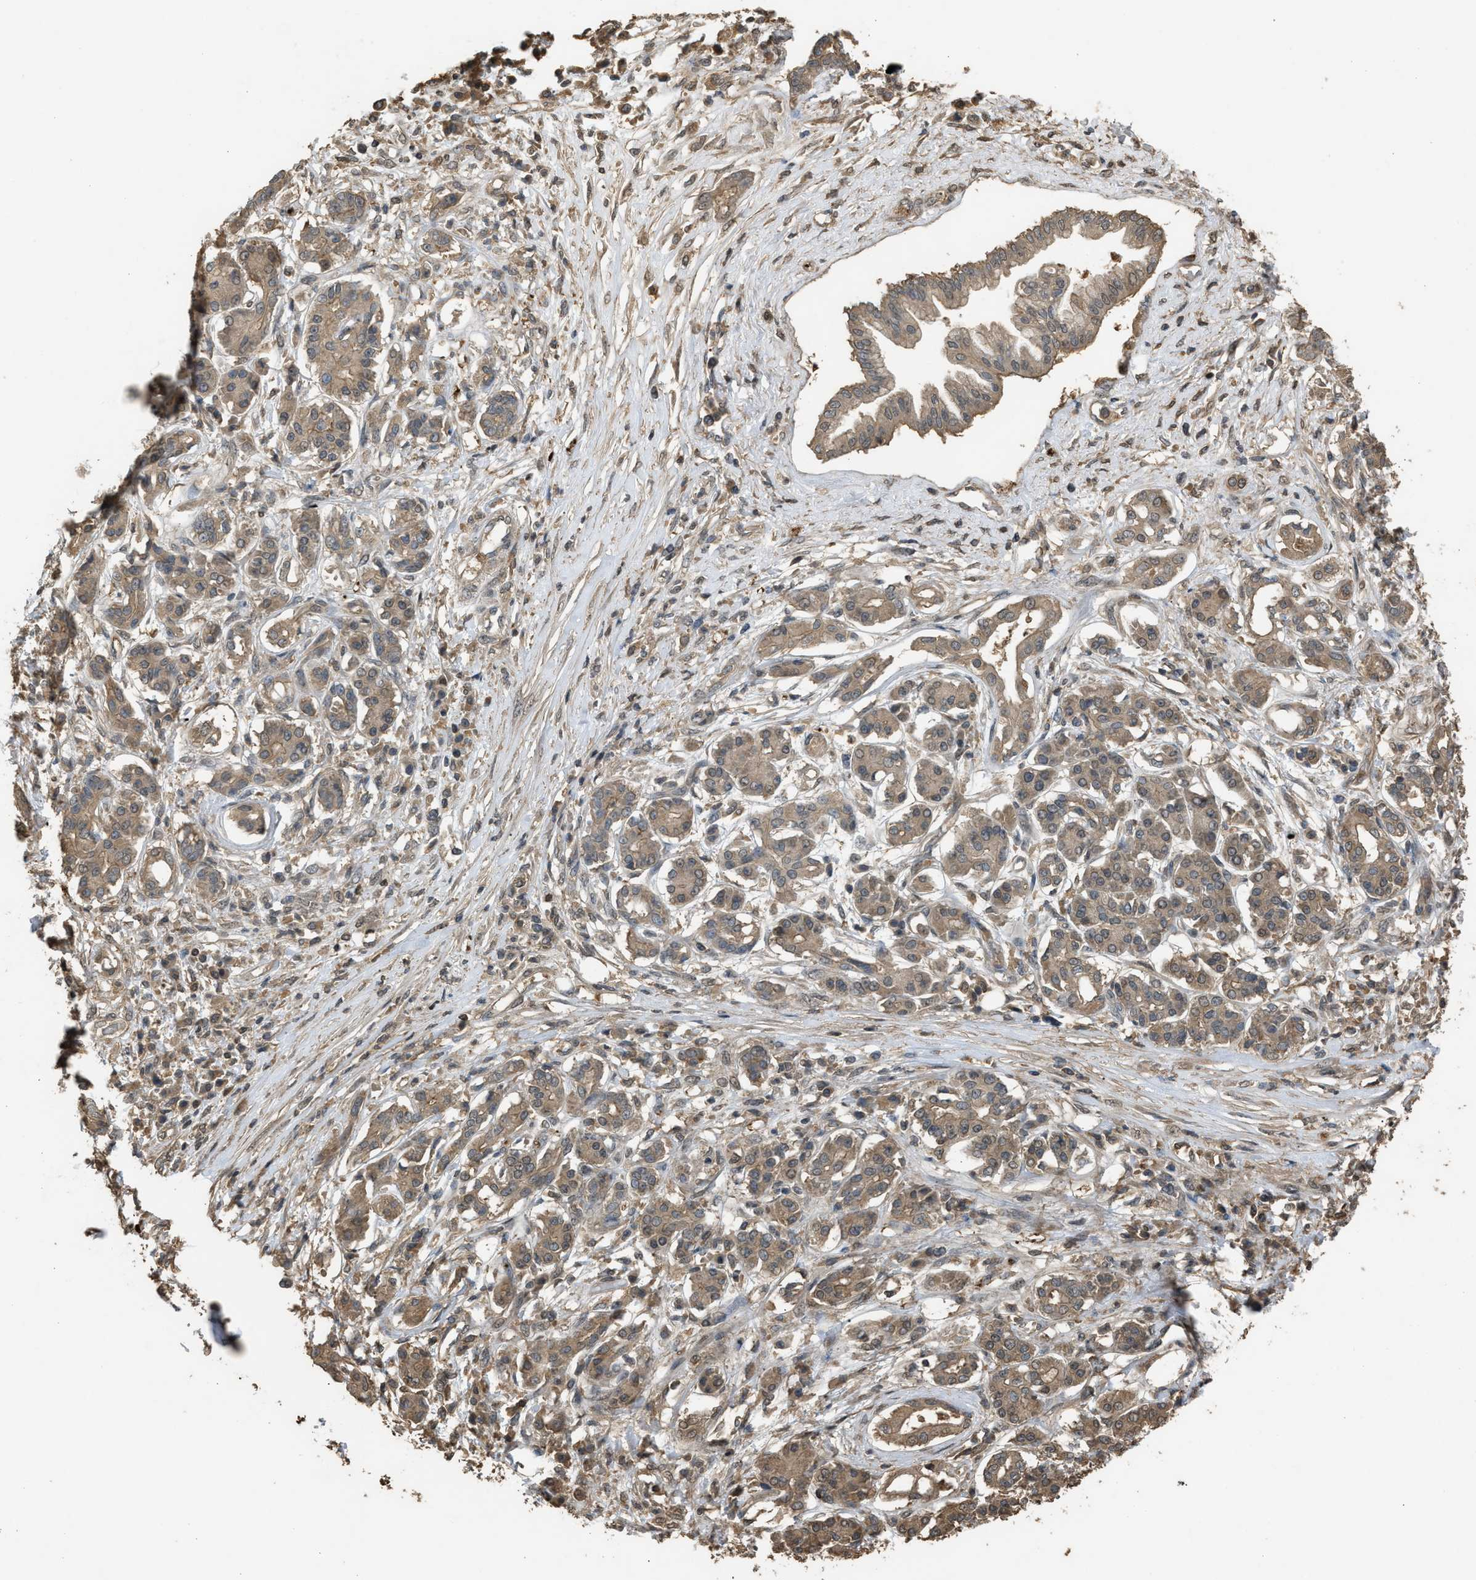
{"staining": {"intensity": "weak", "quantity": ">75%", "location": "cytoplasmic/membranous"}, "tissue": "pancreatic cancer", "cell_type": "Tumor cells", "image_type": "cancer", "snomed": [{"axis": "morphology", "description": "Adenocarcinoma, NOS"}, {"axis": "topography", "description": "Pancreas"}], "caption": "A brown stain highlights weak cytoplasmic/membranous staining of a protein in pancreatic adenocarcinoma tumor cells.", "gene": "ARHGDIA", "patient": {"sex": "female", "age": 56}}